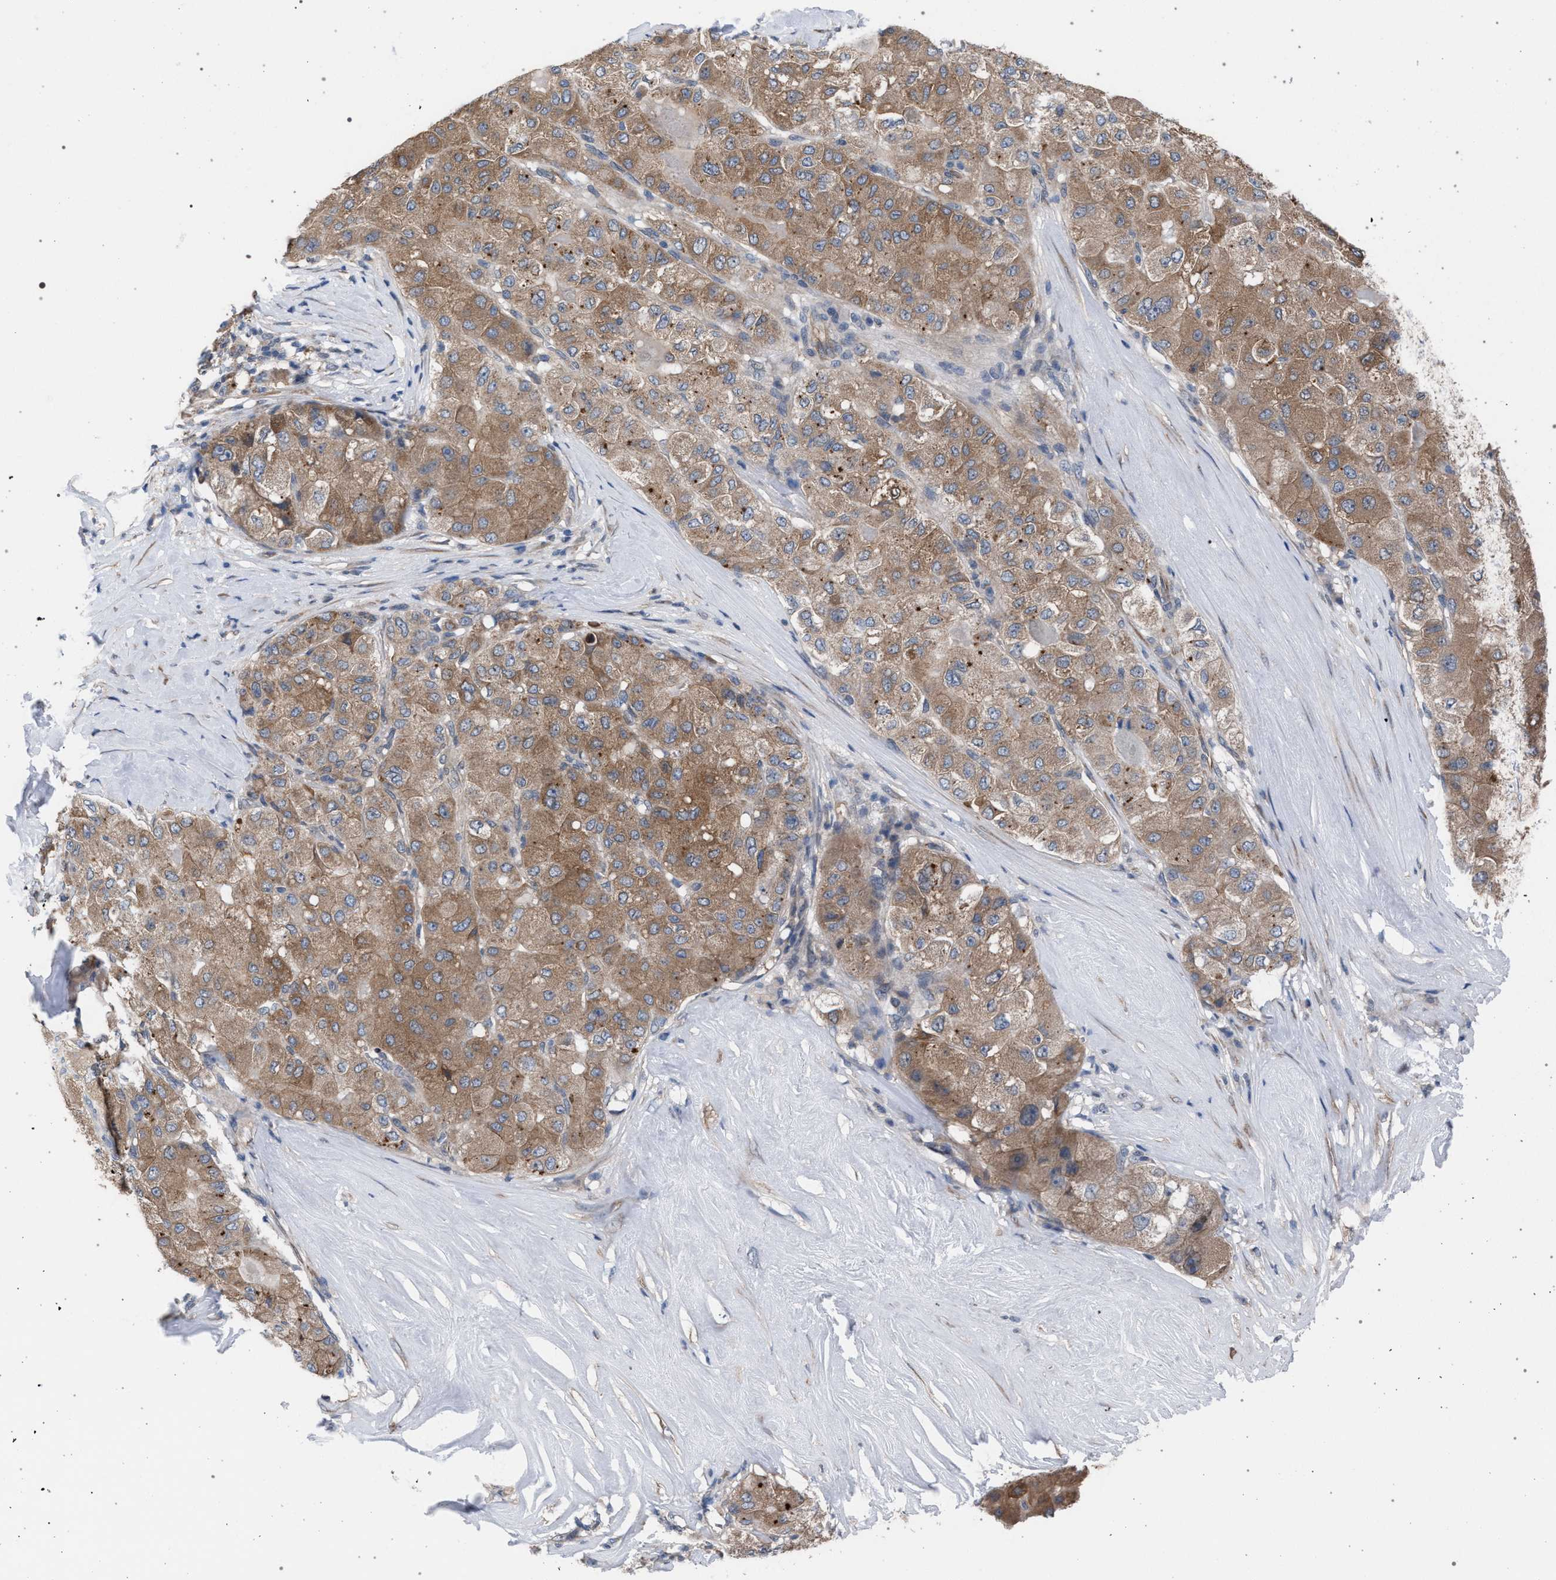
{"staining": {"intensity": "moderate", "quantity": ">75%", "location": "cytoplasmic/membranous"}, "tissue": "liver cancer", "cell_type": "Tumor cells", "image_type": "cancer", "snomed": [{"axis": "morphology", "description": "Carcinoma, Hepatocellular, NOS"}, {"axis": "topography", "description": "Liver"}], "caption": "Immunohistochemistry (IHC) micrograph of neoplastic tissue: human hepatocellular carcinoma (liver) stained using IHC demonstrates medium levels of moderate protein expression localized specifically in the cytoplasmic/membranous of tumor cells, appearing as a cytoplasmic/membranous brown color.", "gene": "ARPC5L", "patient": {"sex": "male", "age": 80}}